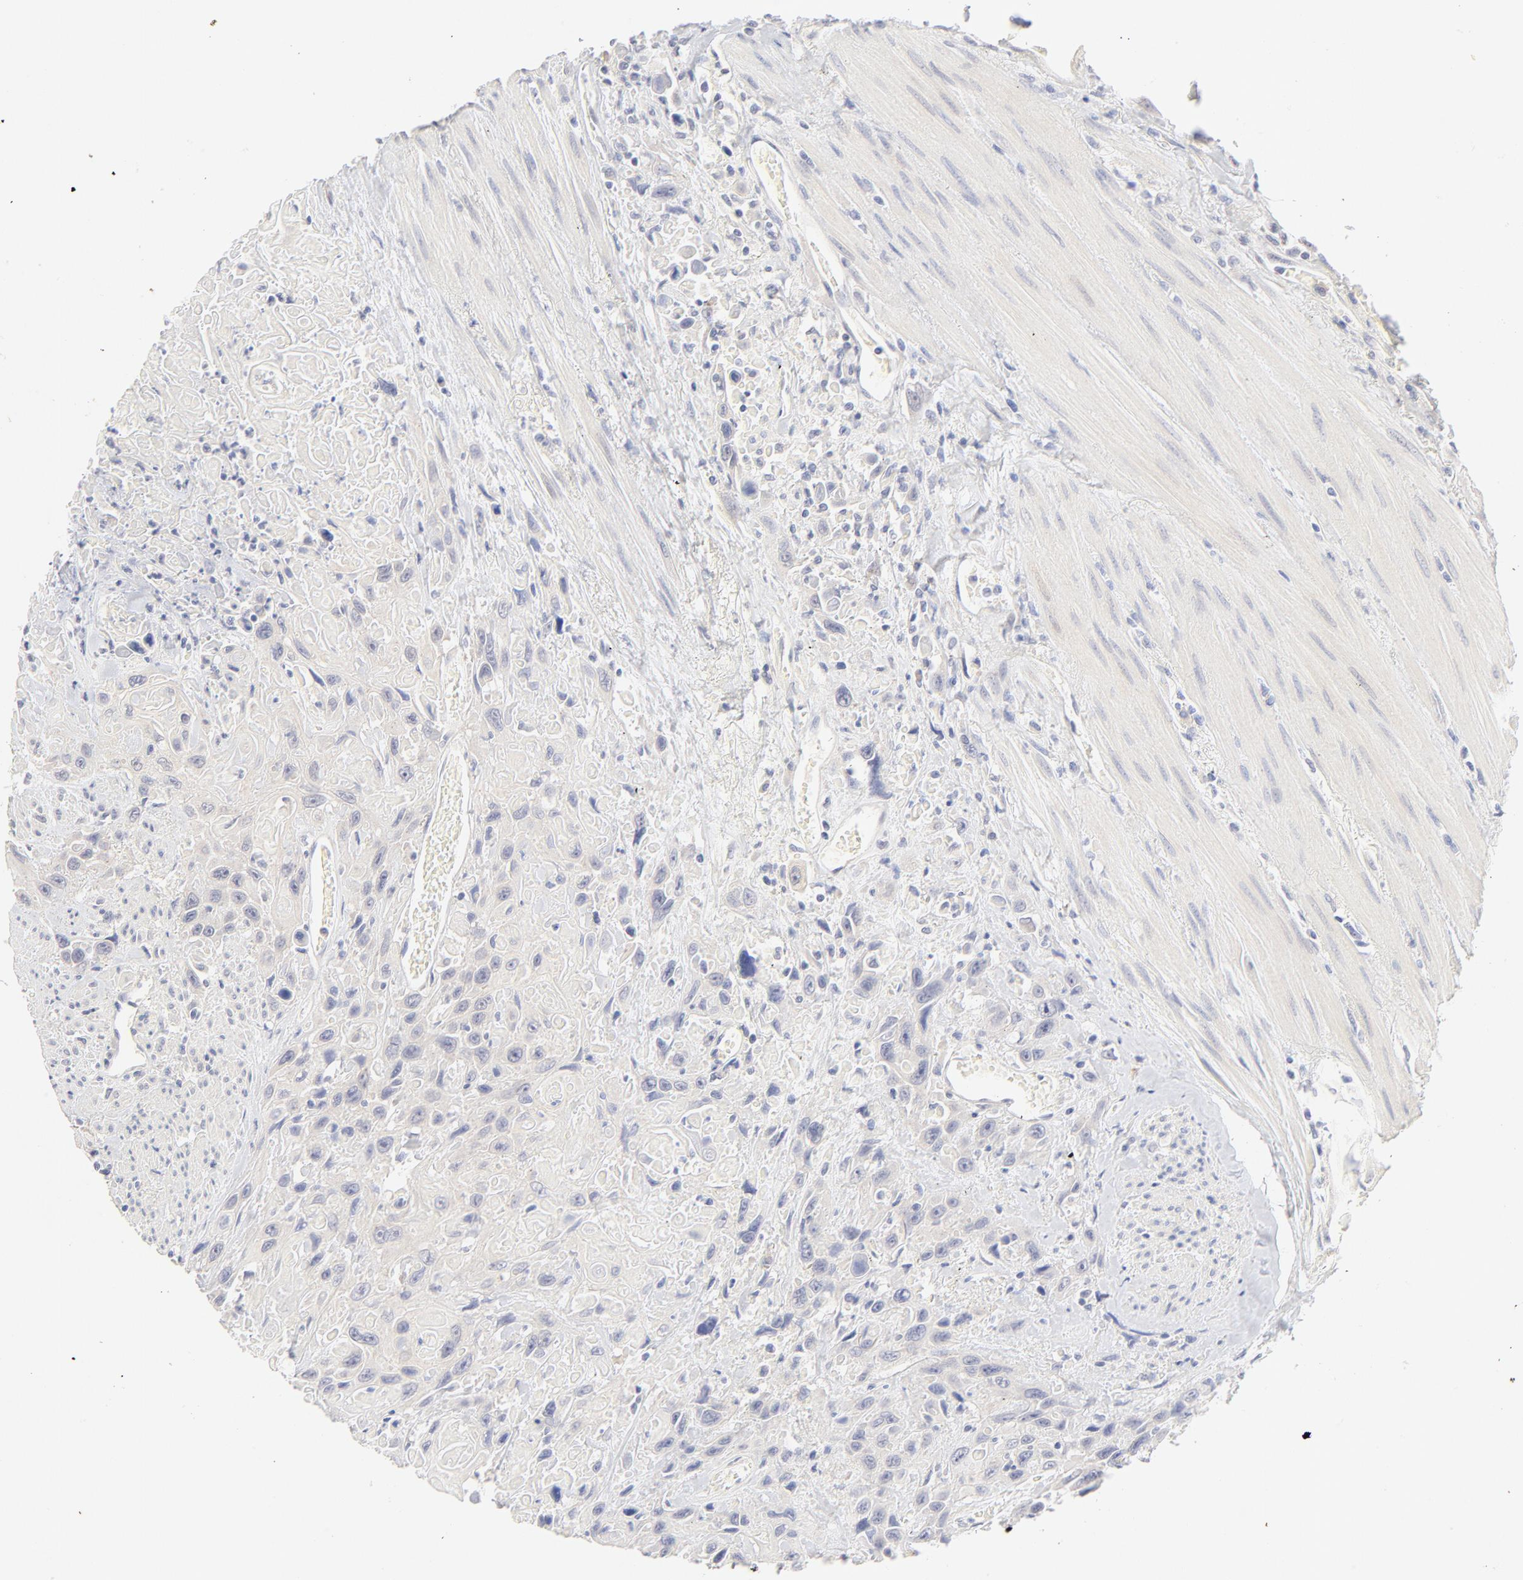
{"staining": {"intensity": "negative", "quantity": "none", "location": "none"}, "tissue": "urothelial cancer", "cell_type": "Tumor cells", "image_type": "cancer", "snomed": [{"axis": "morphology", "description": "Urothelial carcinoma, High grade"}, {"axis": "topography", "description": "Urinary bladder"}], "caption": "DAB immunohistochemical staining of urothelial cancer demonstrates no significant expression in tumor cells.", "gene": "NKX2-2", "patient": {"sex": "female", "age": 84}}